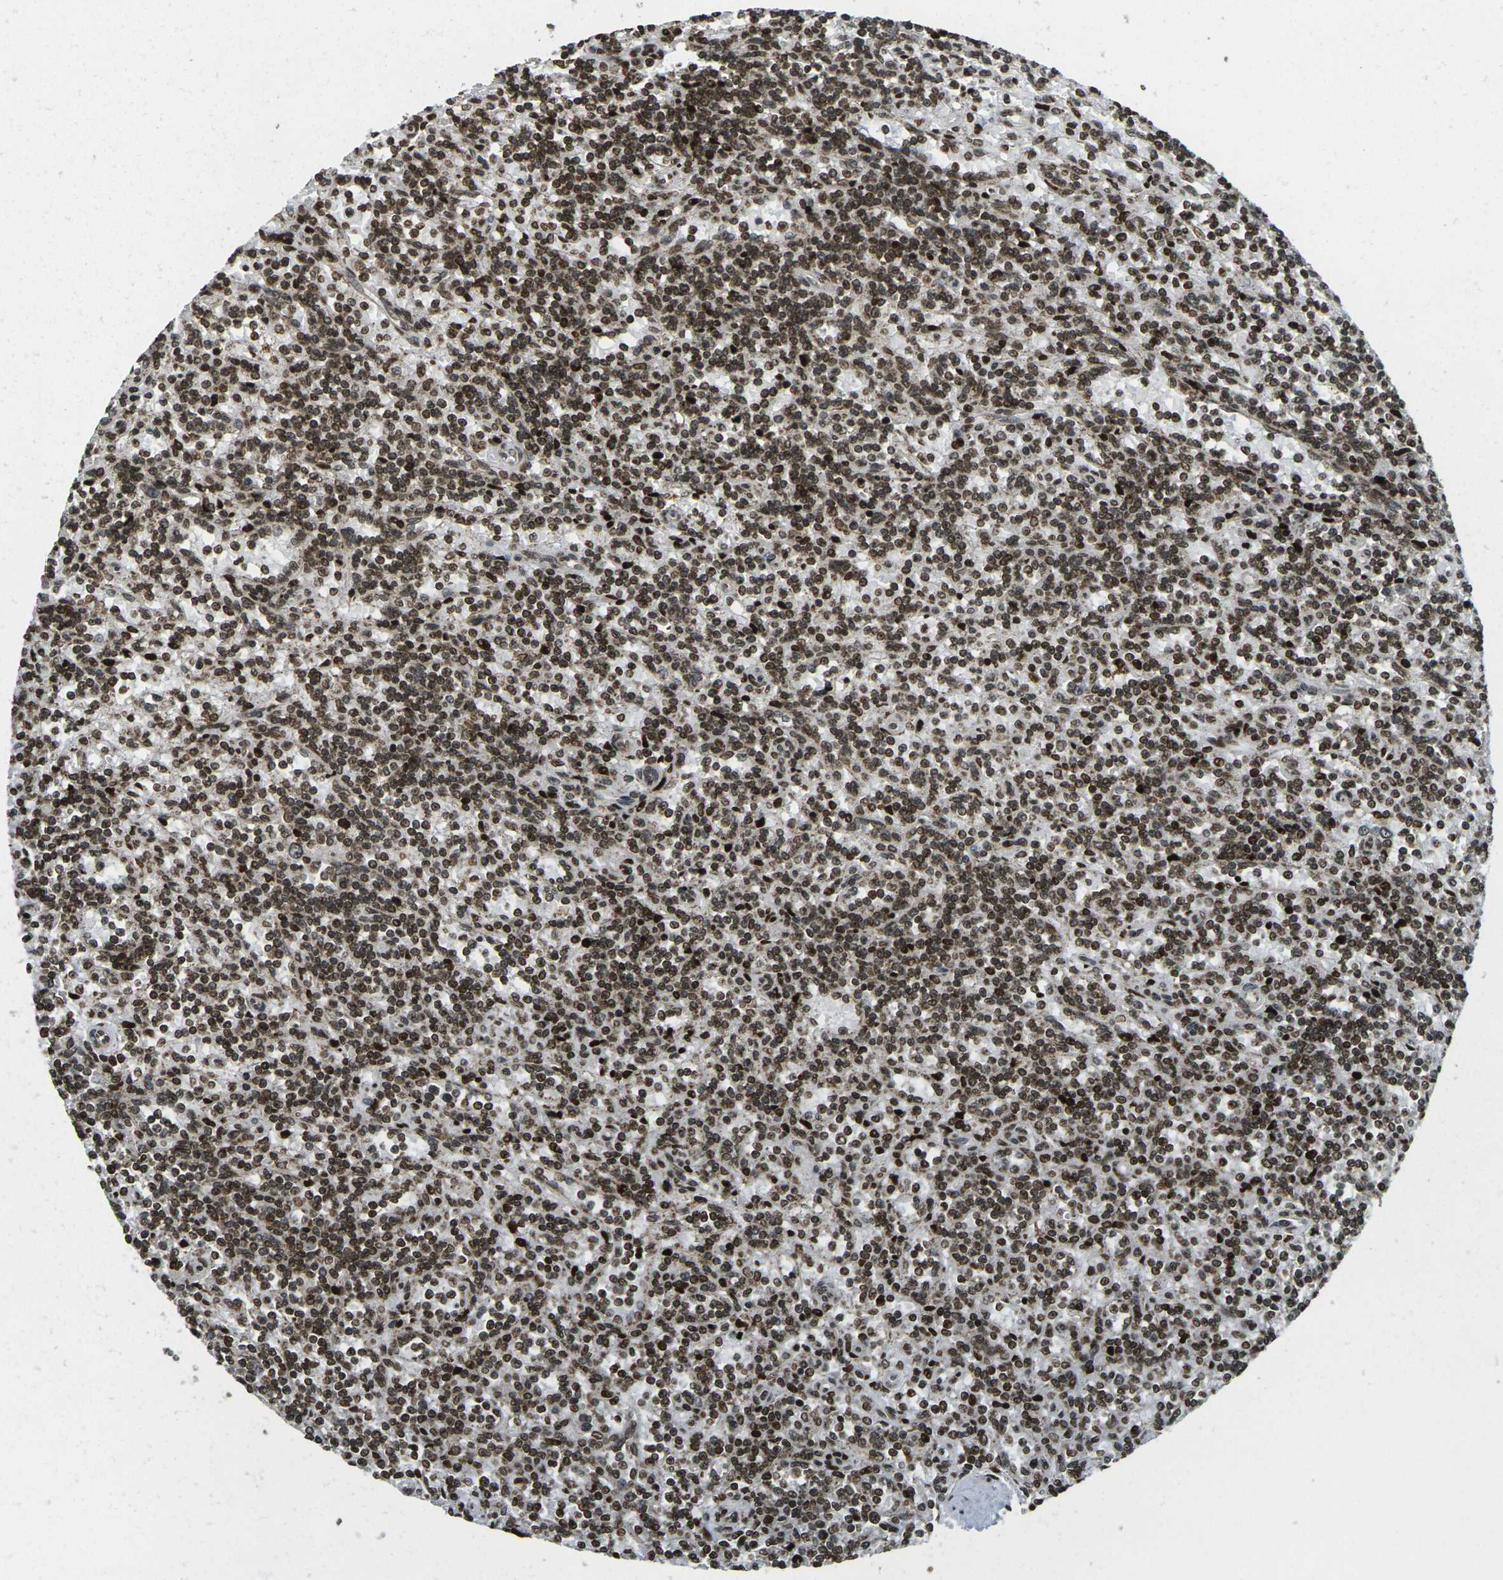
{"staining": {"intensity": "strong", "quantity": ">75%", "location": "nuclear"}, "tissue": "lymphoma", "cell_type": "Tumor cells", "image_type": "cancer", "snomed": [{"axis": "morphology", "description": "Malignant lymphoma, non-Hodgkin's type, Low grade"}, {"axis": "topography", "description": "Spleen"}], "caption": "Immunohistochemistry of human malignant lymphoma, non-Hodgkin's type (low-grade) shows high levels of strong nuclear expression in about >75% of tumor cells.", "gene": "NEUROG2", "patient": {"sex": "male", "age": 73}}